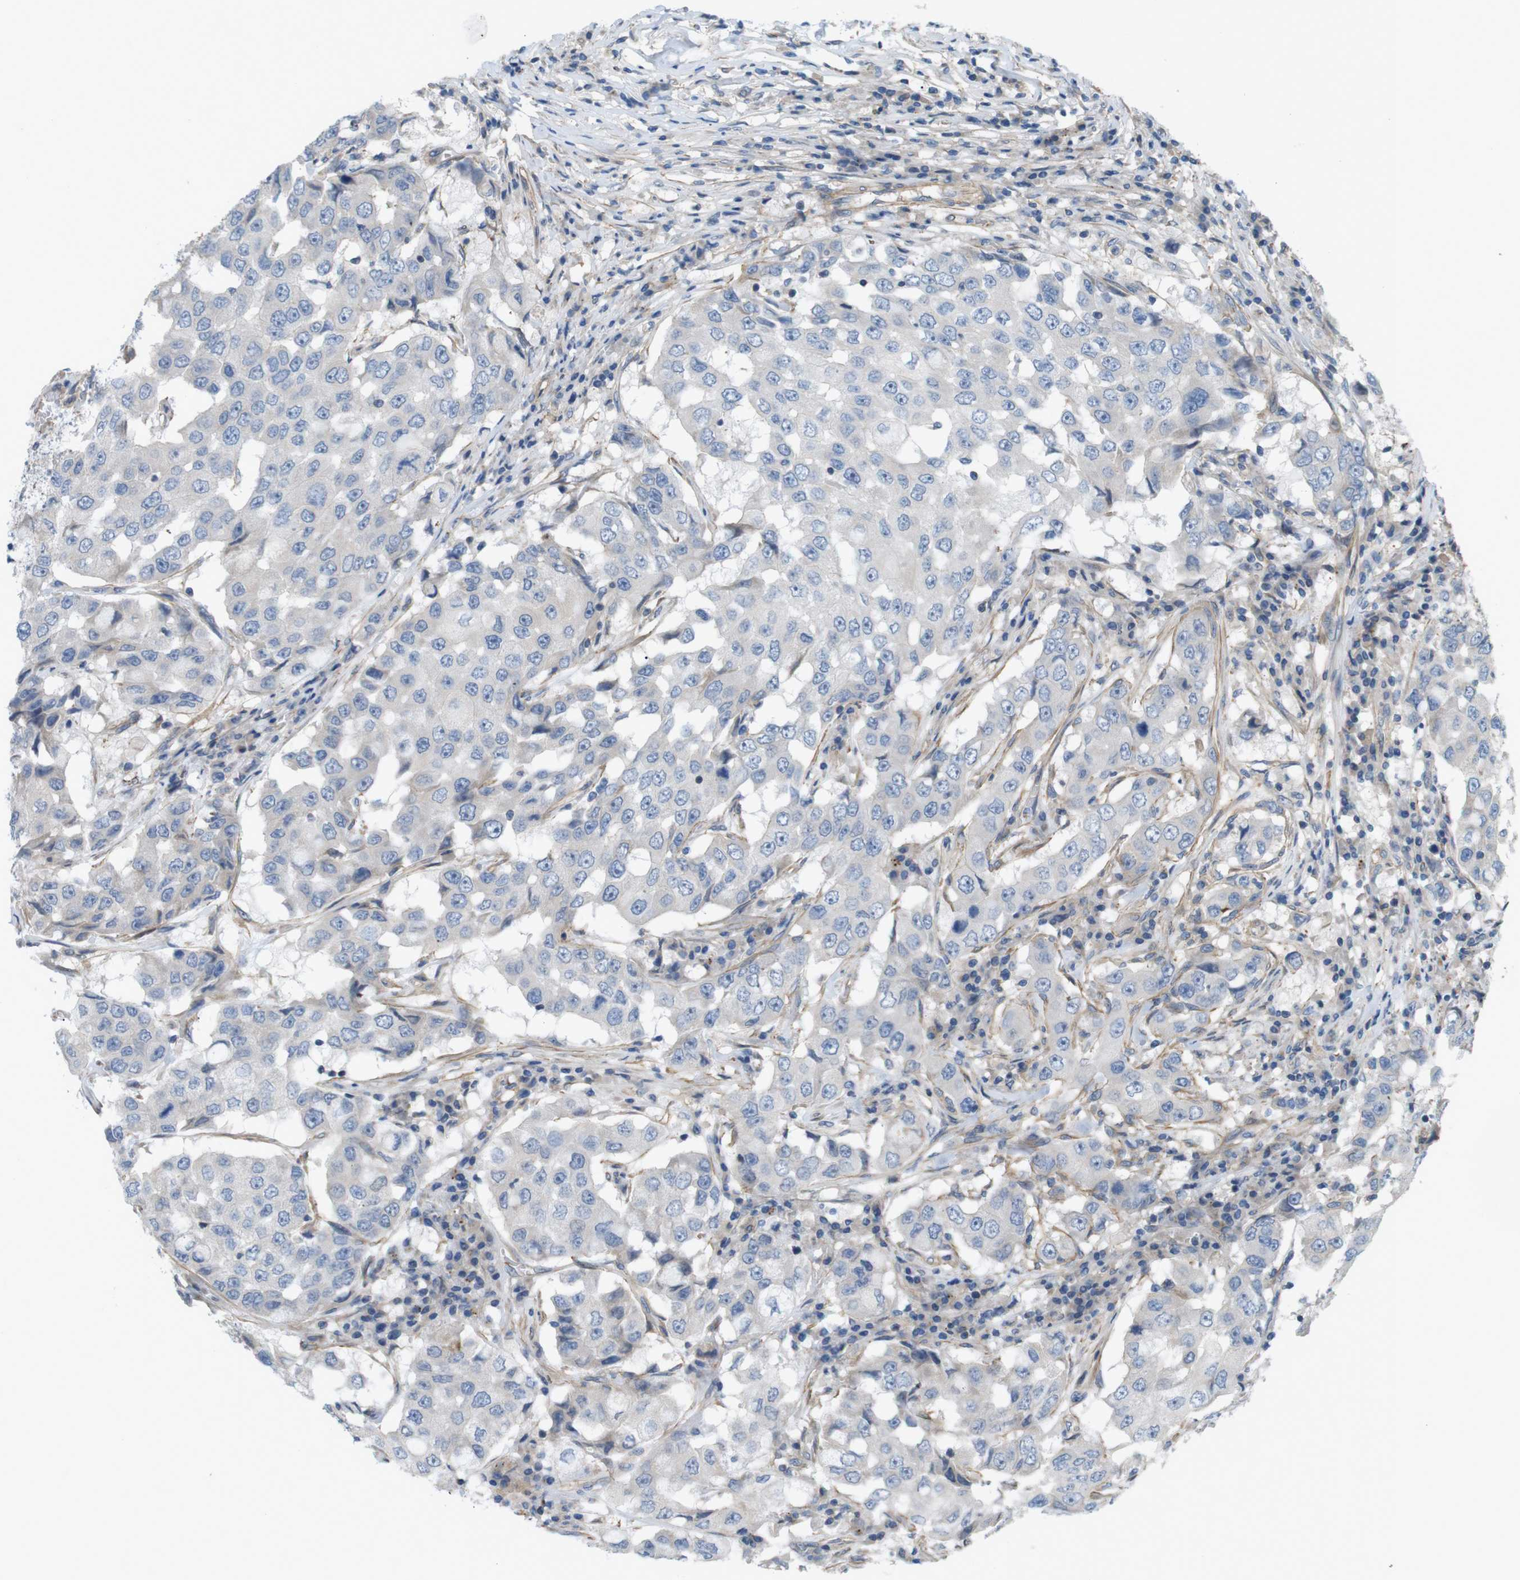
{"staining": {"intensity": "negative", "quantity": "none", "location": "none"}, "tissue": "breast cancer", "cell_type": "Tumor cells", "image_type": "cancer", "snomed": [{"axis": "morphology", "description": "Duct carcinoma"}, {"axis": "topography", "description": "Breast"}], "caption": "This is a photomicrograph of immunohistochemistry (IHC) staining of invasive ductal carcinoma (breast), which shows no positivity in tumor cells.", "gene": "BVES", "patient": {"sex": "female", "age": 27}}